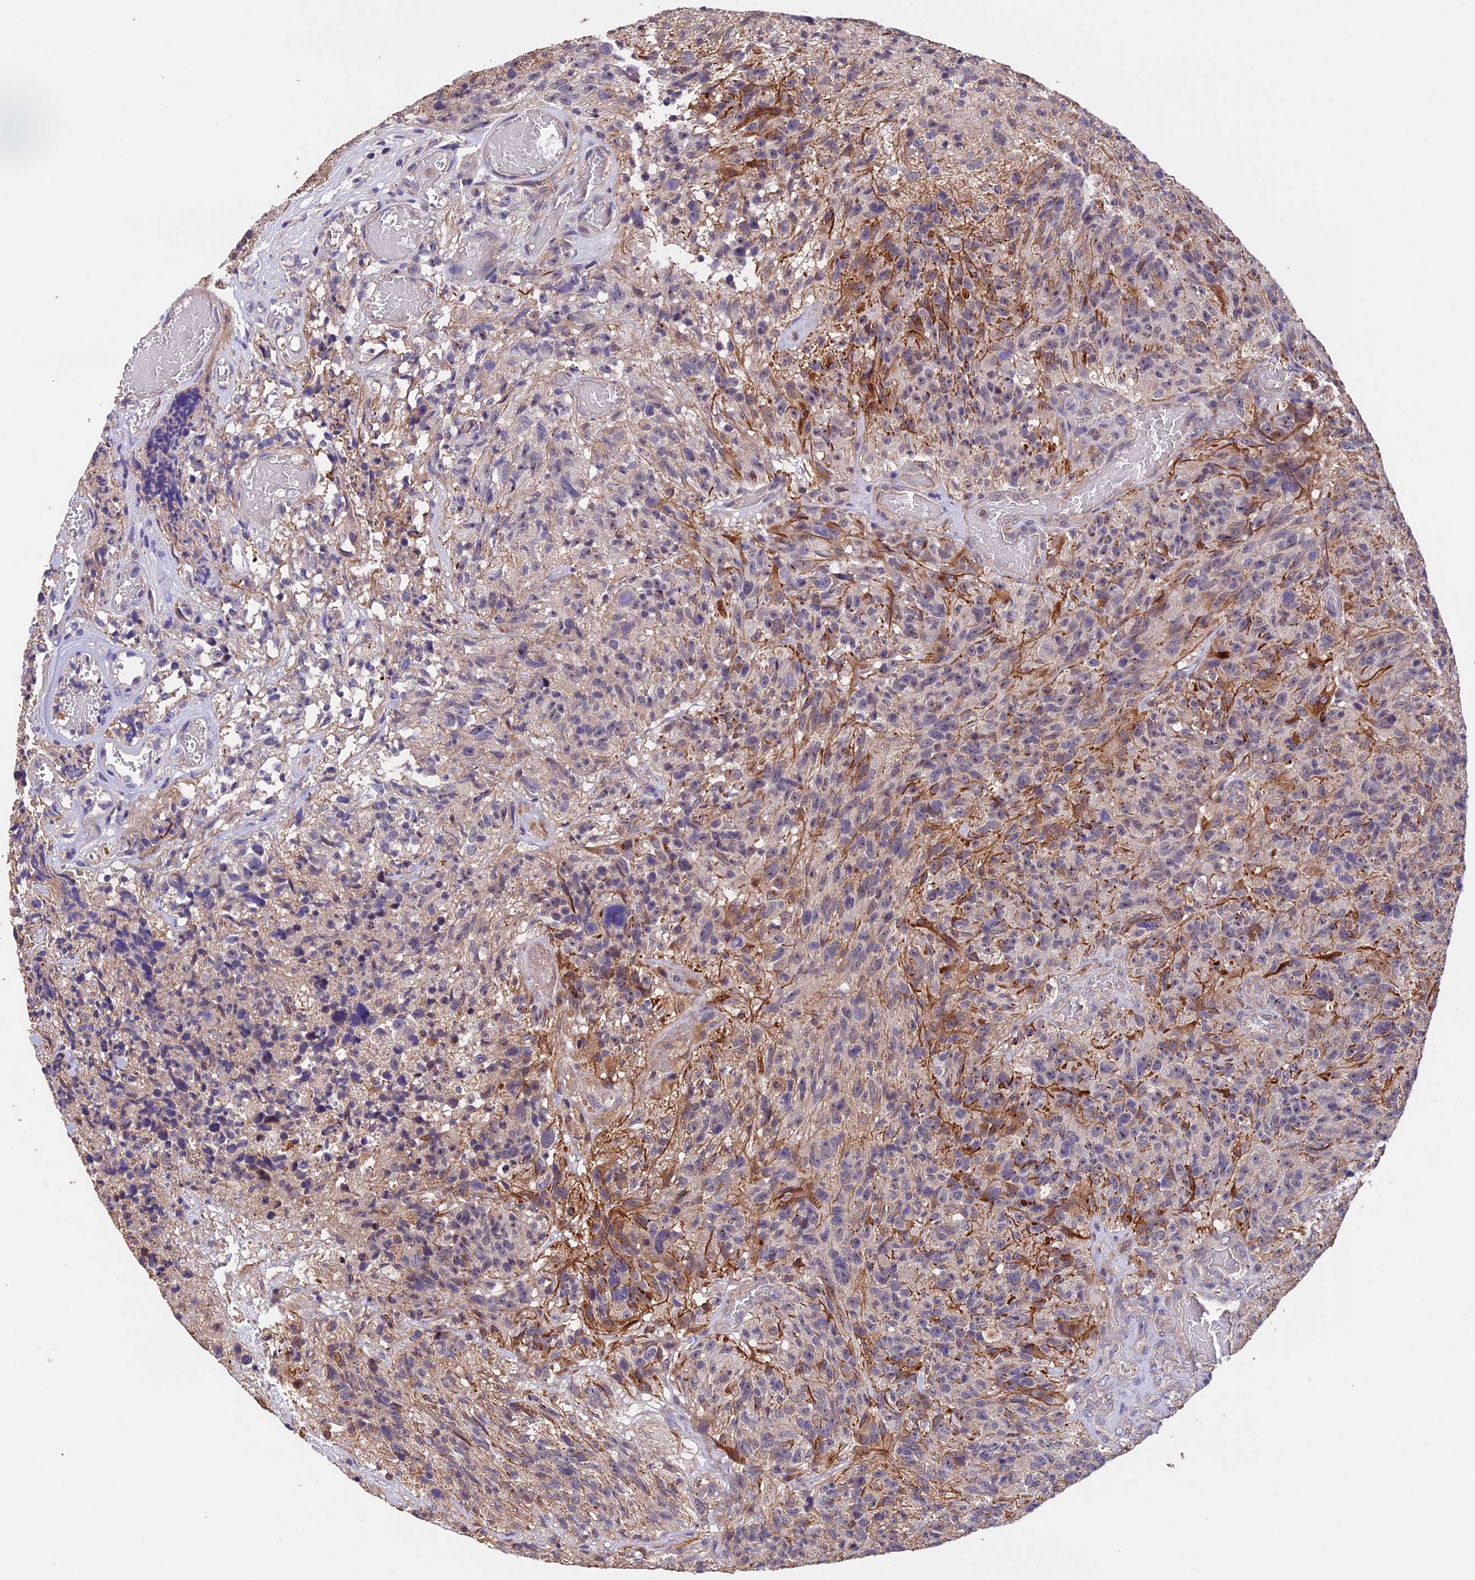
{"staining": {"intensity": "negative", "quantity": "none", "location": "none"}, "tissue": "glioma", "cell_type": "Tumor cells", "image_type": "cancer", "snomed": [{"axis": "morphology", "description": "Glioma, malignant, High grade"}, {"axis": "topography", "description": "Brain"}], "caption": "The photomicrograph demonstrates no significant staining in tumor cells of malignant glioma (high-grade).", "gene": "PKD2L2", "patient": {"sex": "male", "age": 69}}